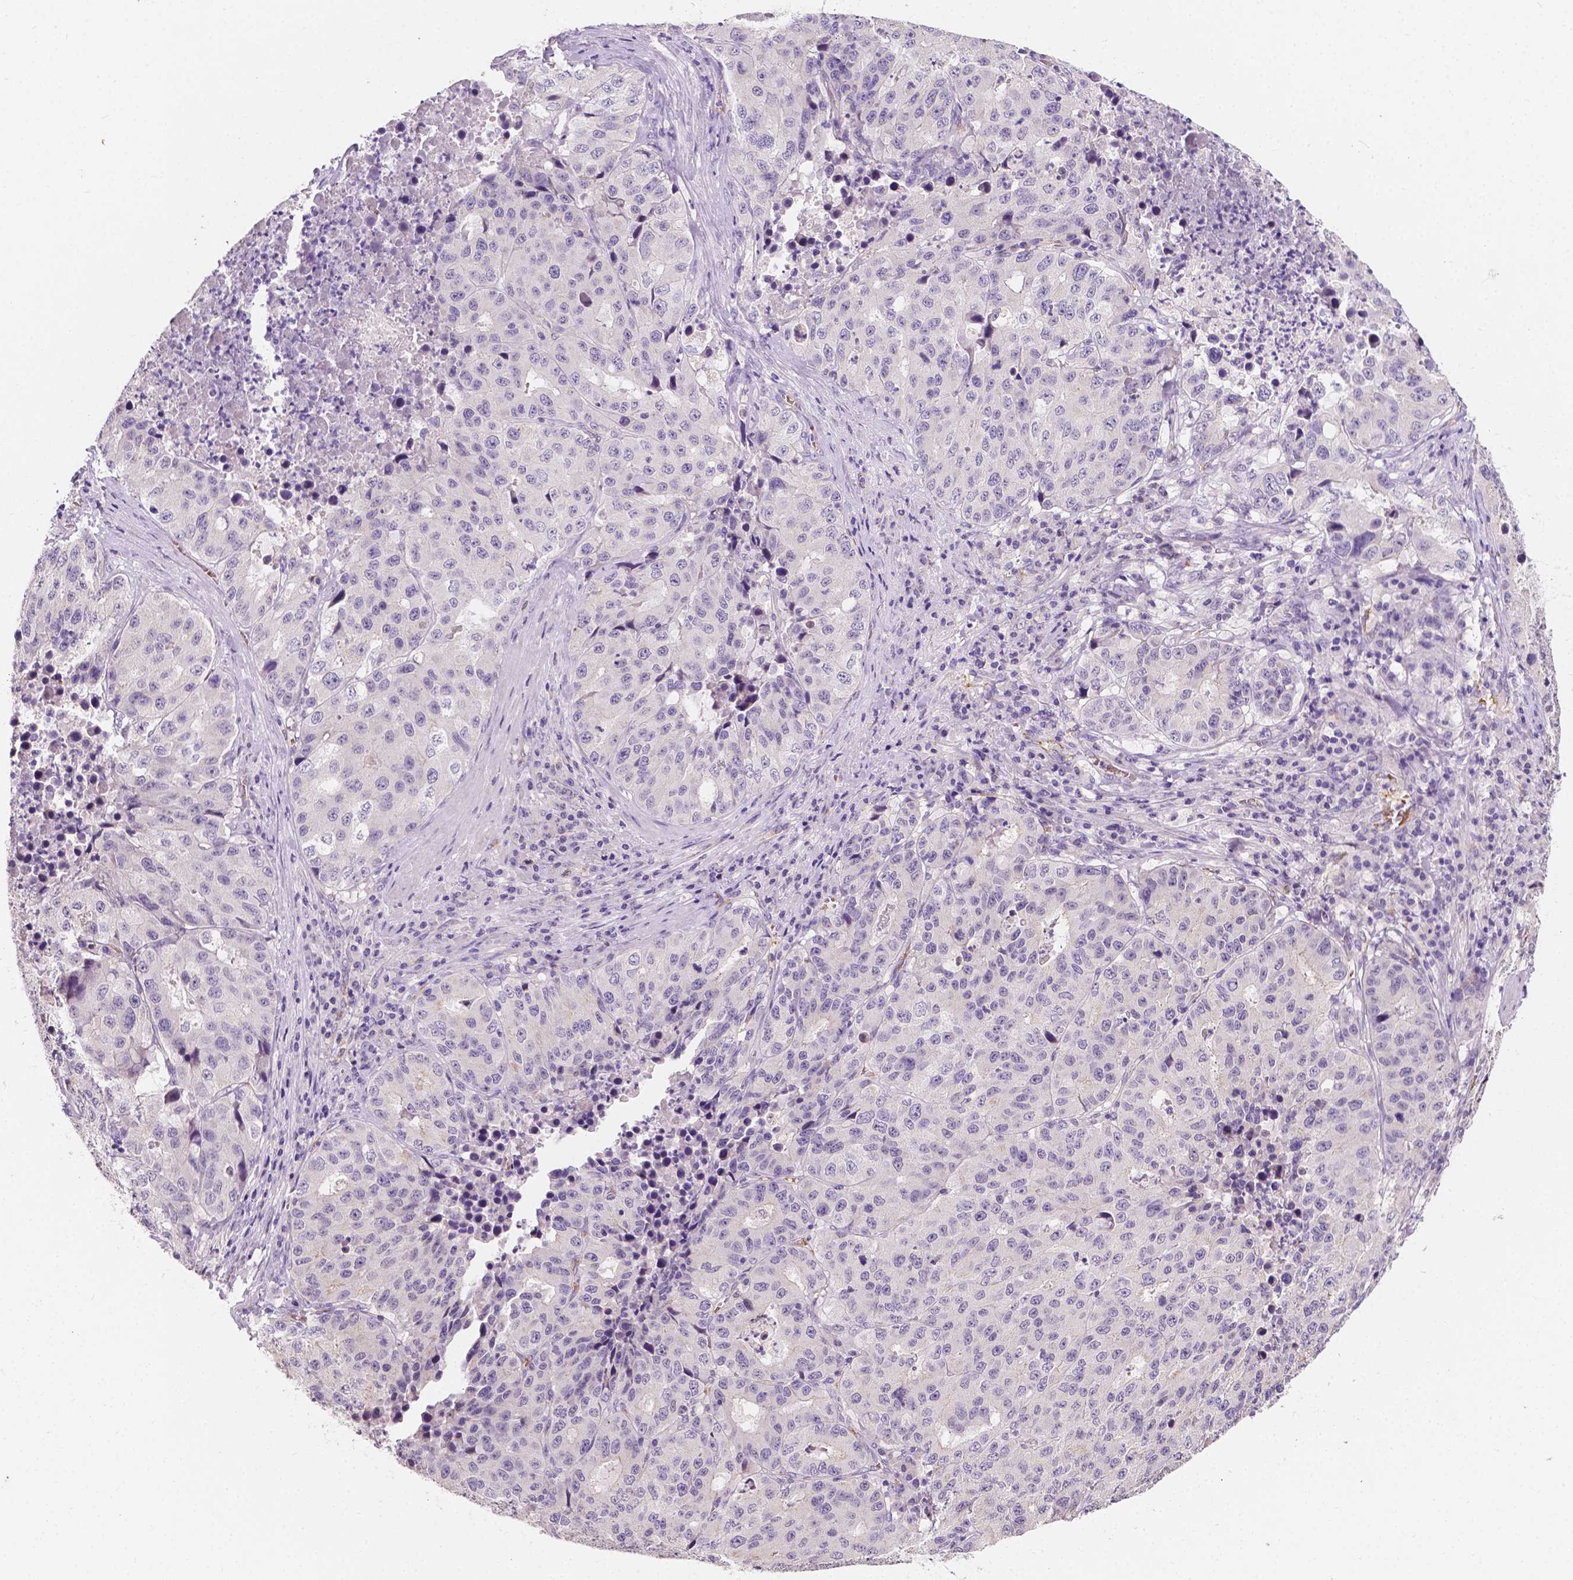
{"staining": {"intensity": "negative", "quantity": "none", "location": "none"}, "tissue": "stomach cancer", "cell_type": "Tumor cells", "image_type": "cancer", "snomed": [{"axis": "morphology", "description": "Adenocarcinoma, NOS"}, {"axis": "topography", "description": "Stomach"}], "caption": "Immunohistochemistry micrograph of stomach cancer stained for a protein (brown), which demonstrates no expression in tumor cells.", "gene": "SLC22A4", "patient": {"sex": "male", "age": 71}}